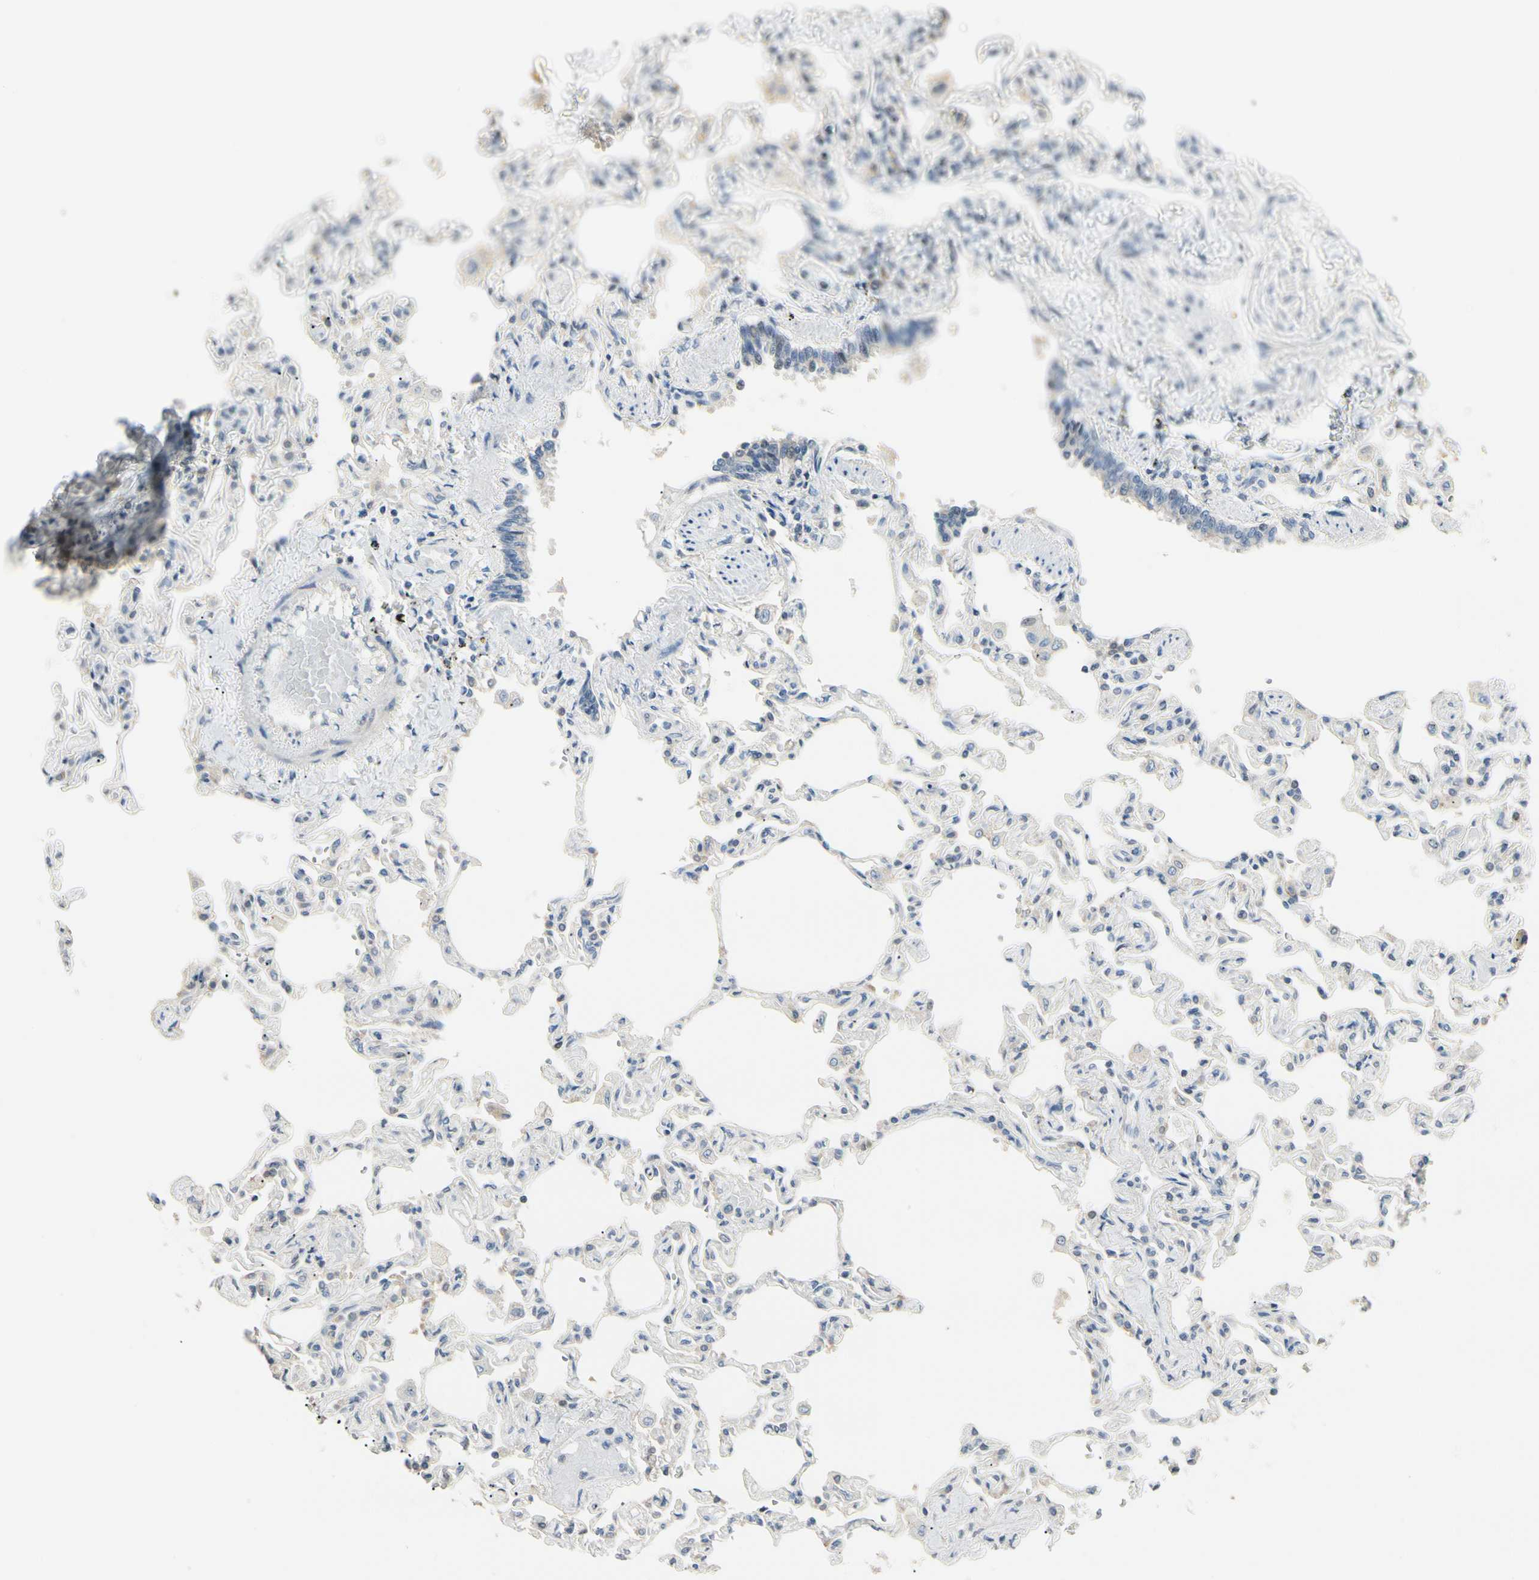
{"staining": {"intensity": "weak", "quantity": "25%-75%", "location": "cytoplasmic/membranous"}, "tissue": "lung", "cell_type": "Alveolar cells", "image_type": "normal", "snomed": [{"axis": "morphology", "description": "Normal tissue, NOS"}, {"axis": "topography", "description": "Lung"}], "caption": "Unremarkable lung was stained to show a protein in brown. There is low levels of weak cytoplasmic/membranous staining in approximately 25%-75% of alveolar cells. Nuclei are stained in blue.", "gene": "P3H2", "patient": {"sex": "male", "age": 21}}